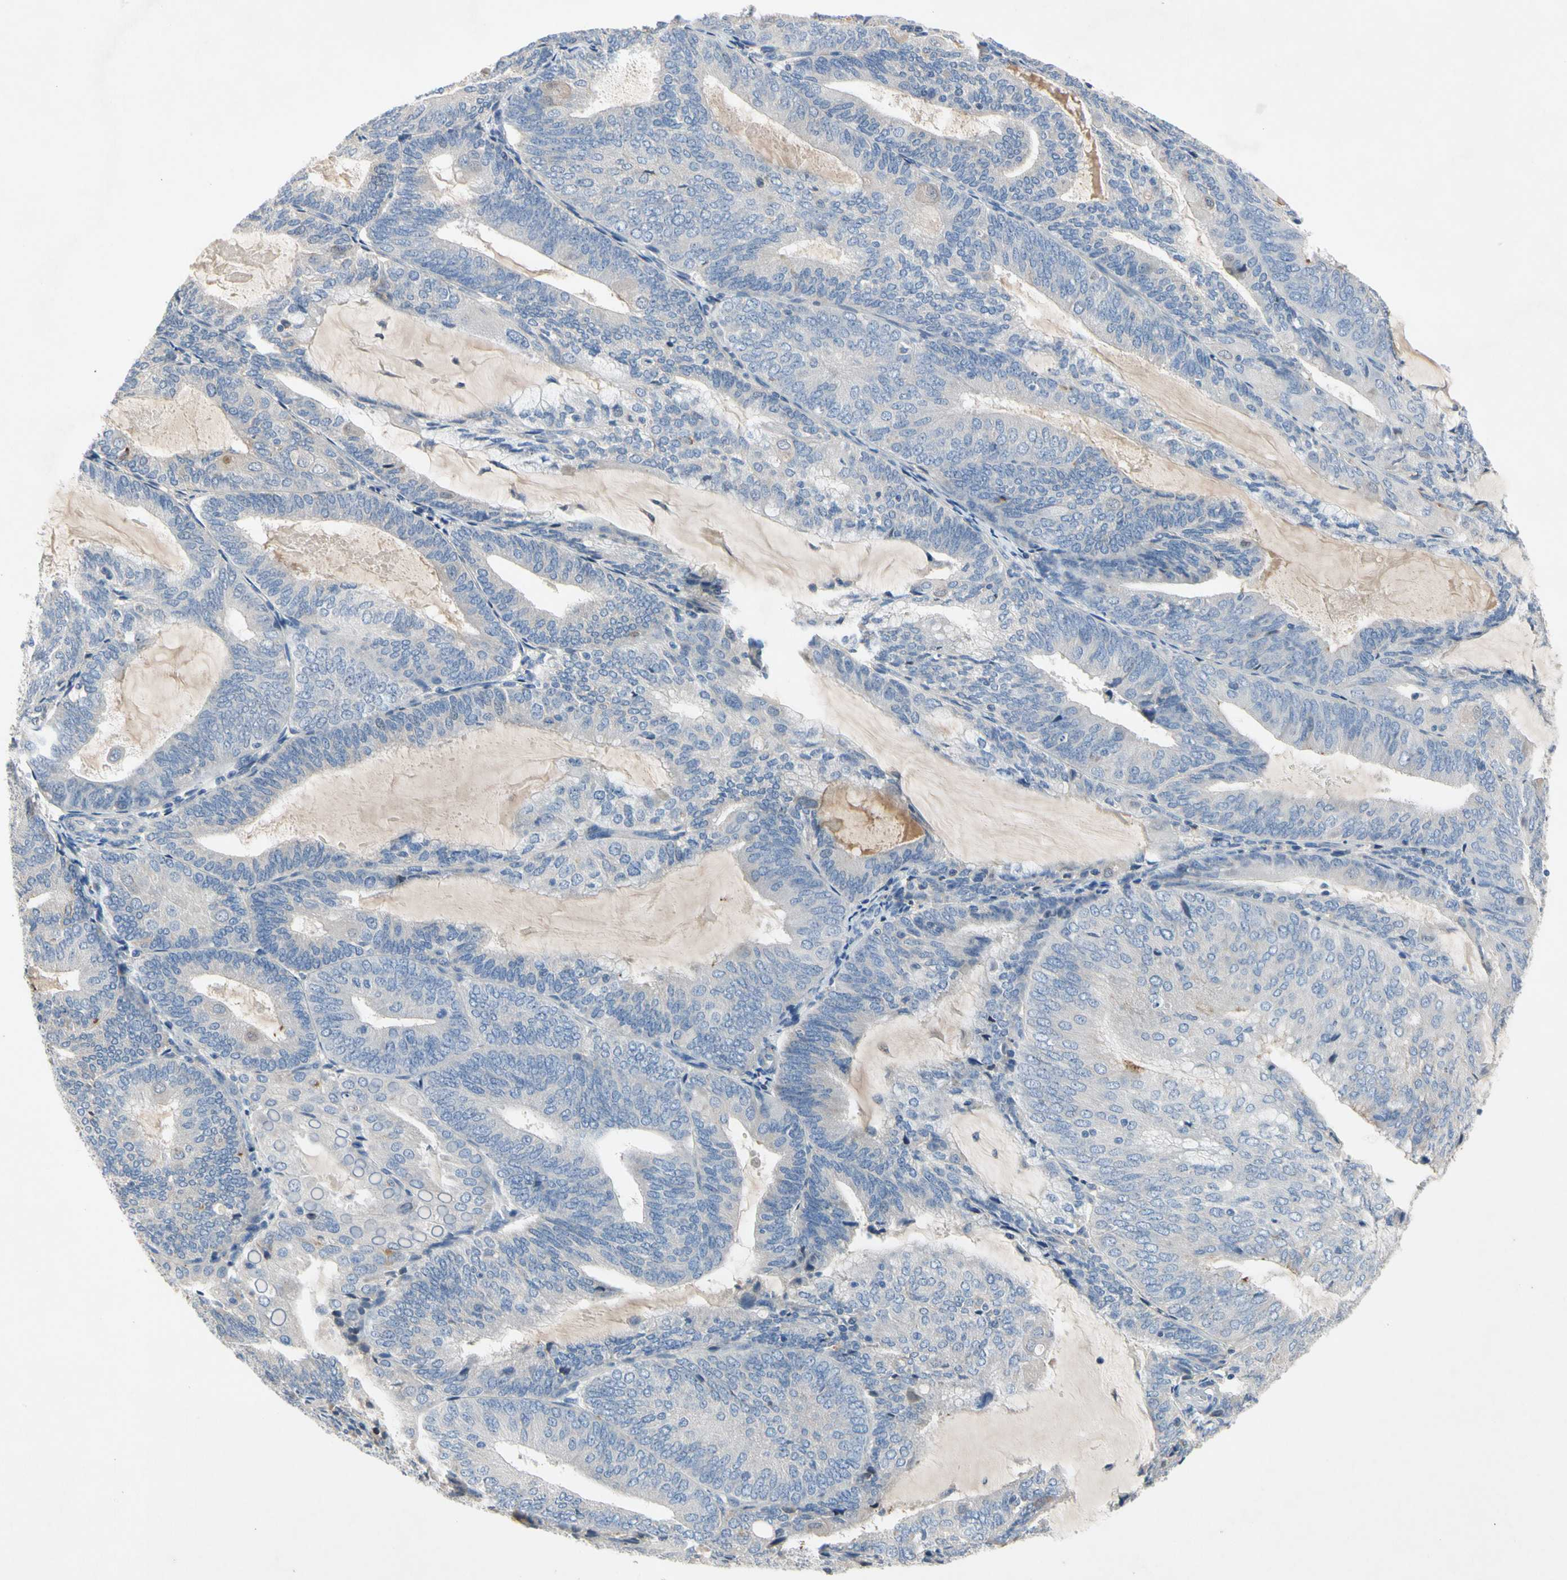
{"staining": {"intensity": "negative", "quantity": "none", "location": "none"}, "tissue": "endometrial cancer", "cell_type": "Tumor cells", "image_type": "cancer", "snomed": [{"axis": "morphology", "description": "Adenocarcinoma, NOS"}, {"axis": "topography", "description": "Endometrium"}], "caption": "Endometrial adenocarcinoma was stained to show a protein in brown. There is no significant expression in tumor cells. The staining is performed using DAB (3,3'-diaminobenzidine) brown chromogen with nuclei counter-stained in using hematoxylin.", "gene": "GAS6", "patient": {"sex": "female", "age": 81}}